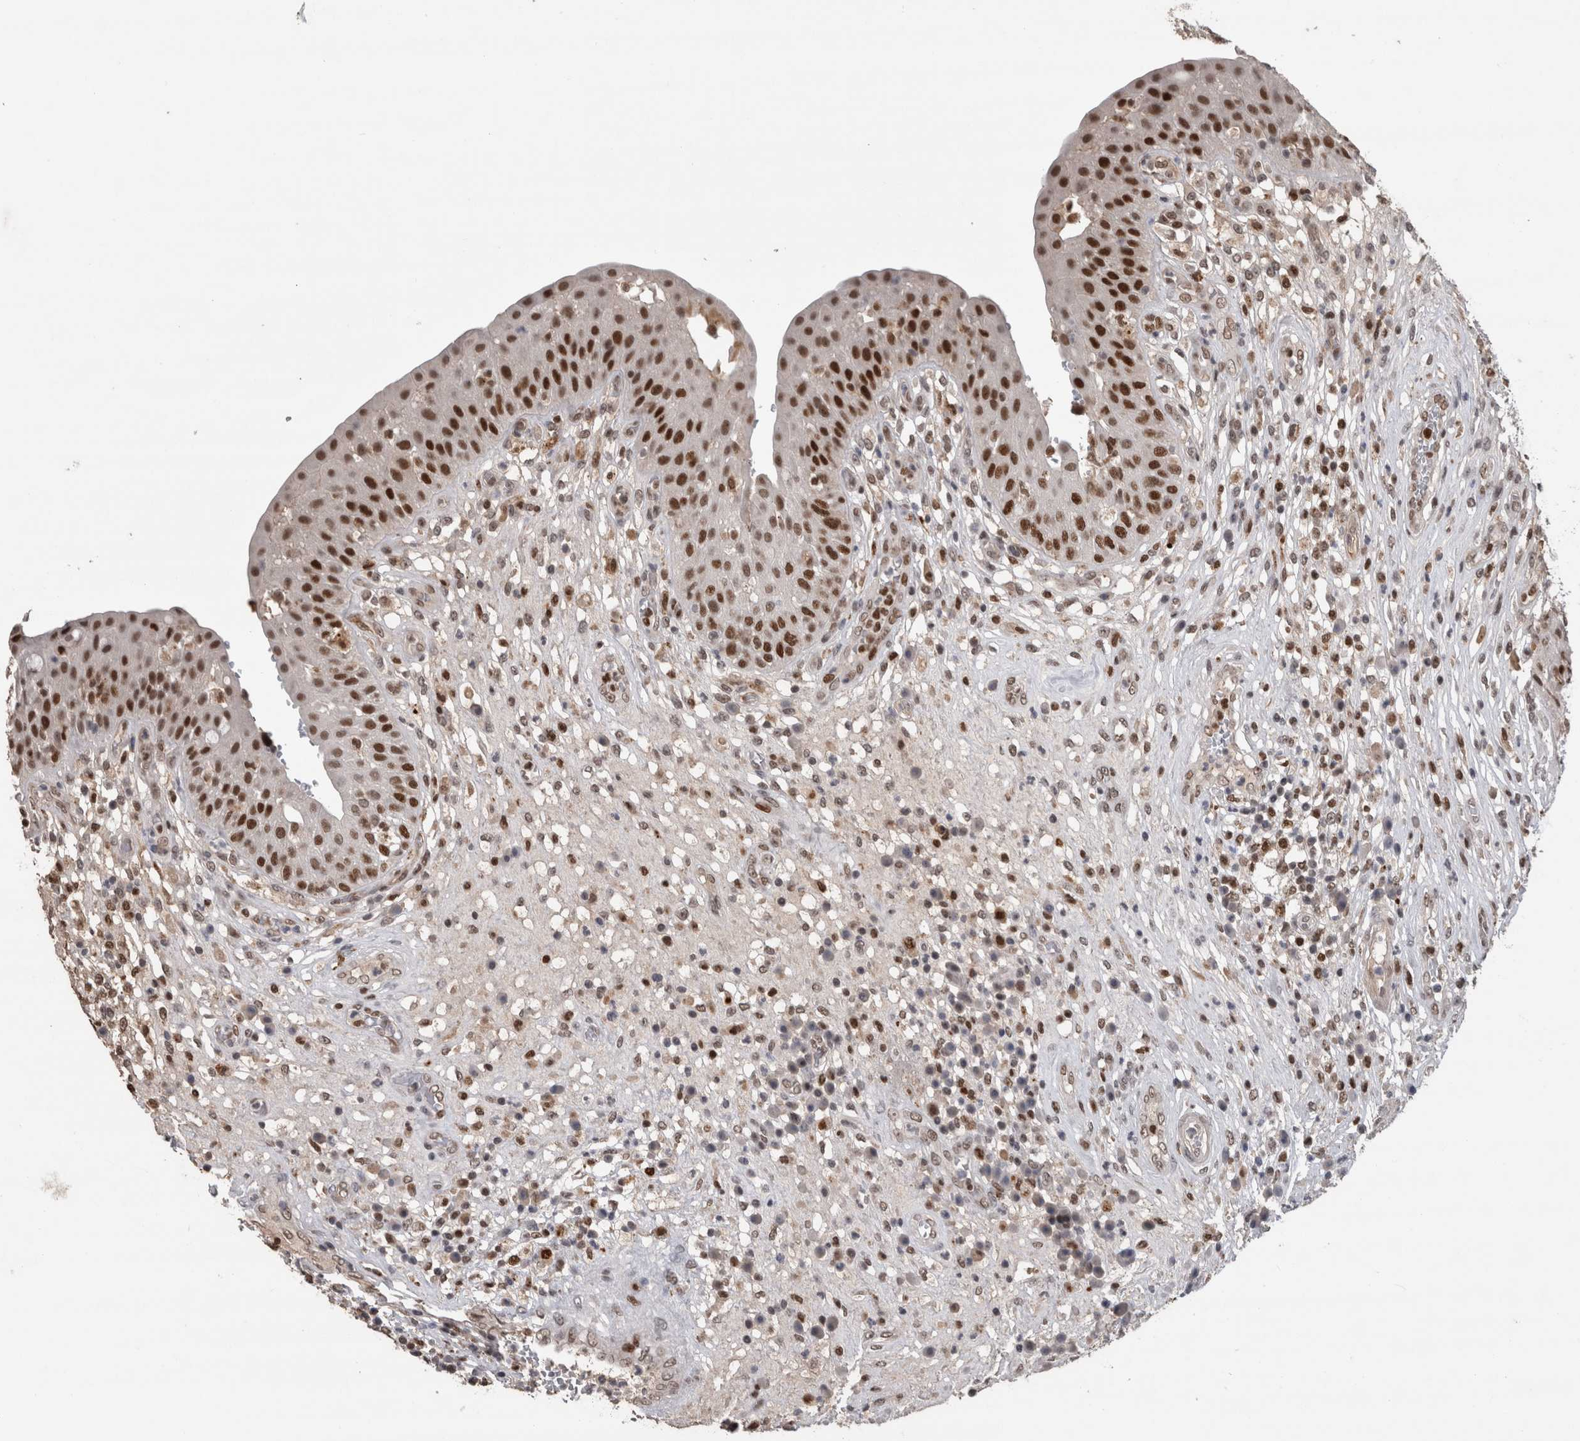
{"staining": {"intensity": "strong", "quantity": "25%-75%", "location": "nuclear"}, "tissue": "urinary bladder", "cell_type": "Urothelial cells", "image_type": "normal", "snomed": [{"axis": "morphology", "description": "Normal tissue, NOS"}, {"axis": "topography", "description": "Urinary bladder"}], "caption": "A high-resolution photomicrograph shows immunohistochemistry (IHC) staining of benign urinary bladder, which demonstrates strong nuclear staining in approximately 25%-75% of urothelial cells.", "gene": "POLD2", "patient": {"sex": "female", "age": 62}}